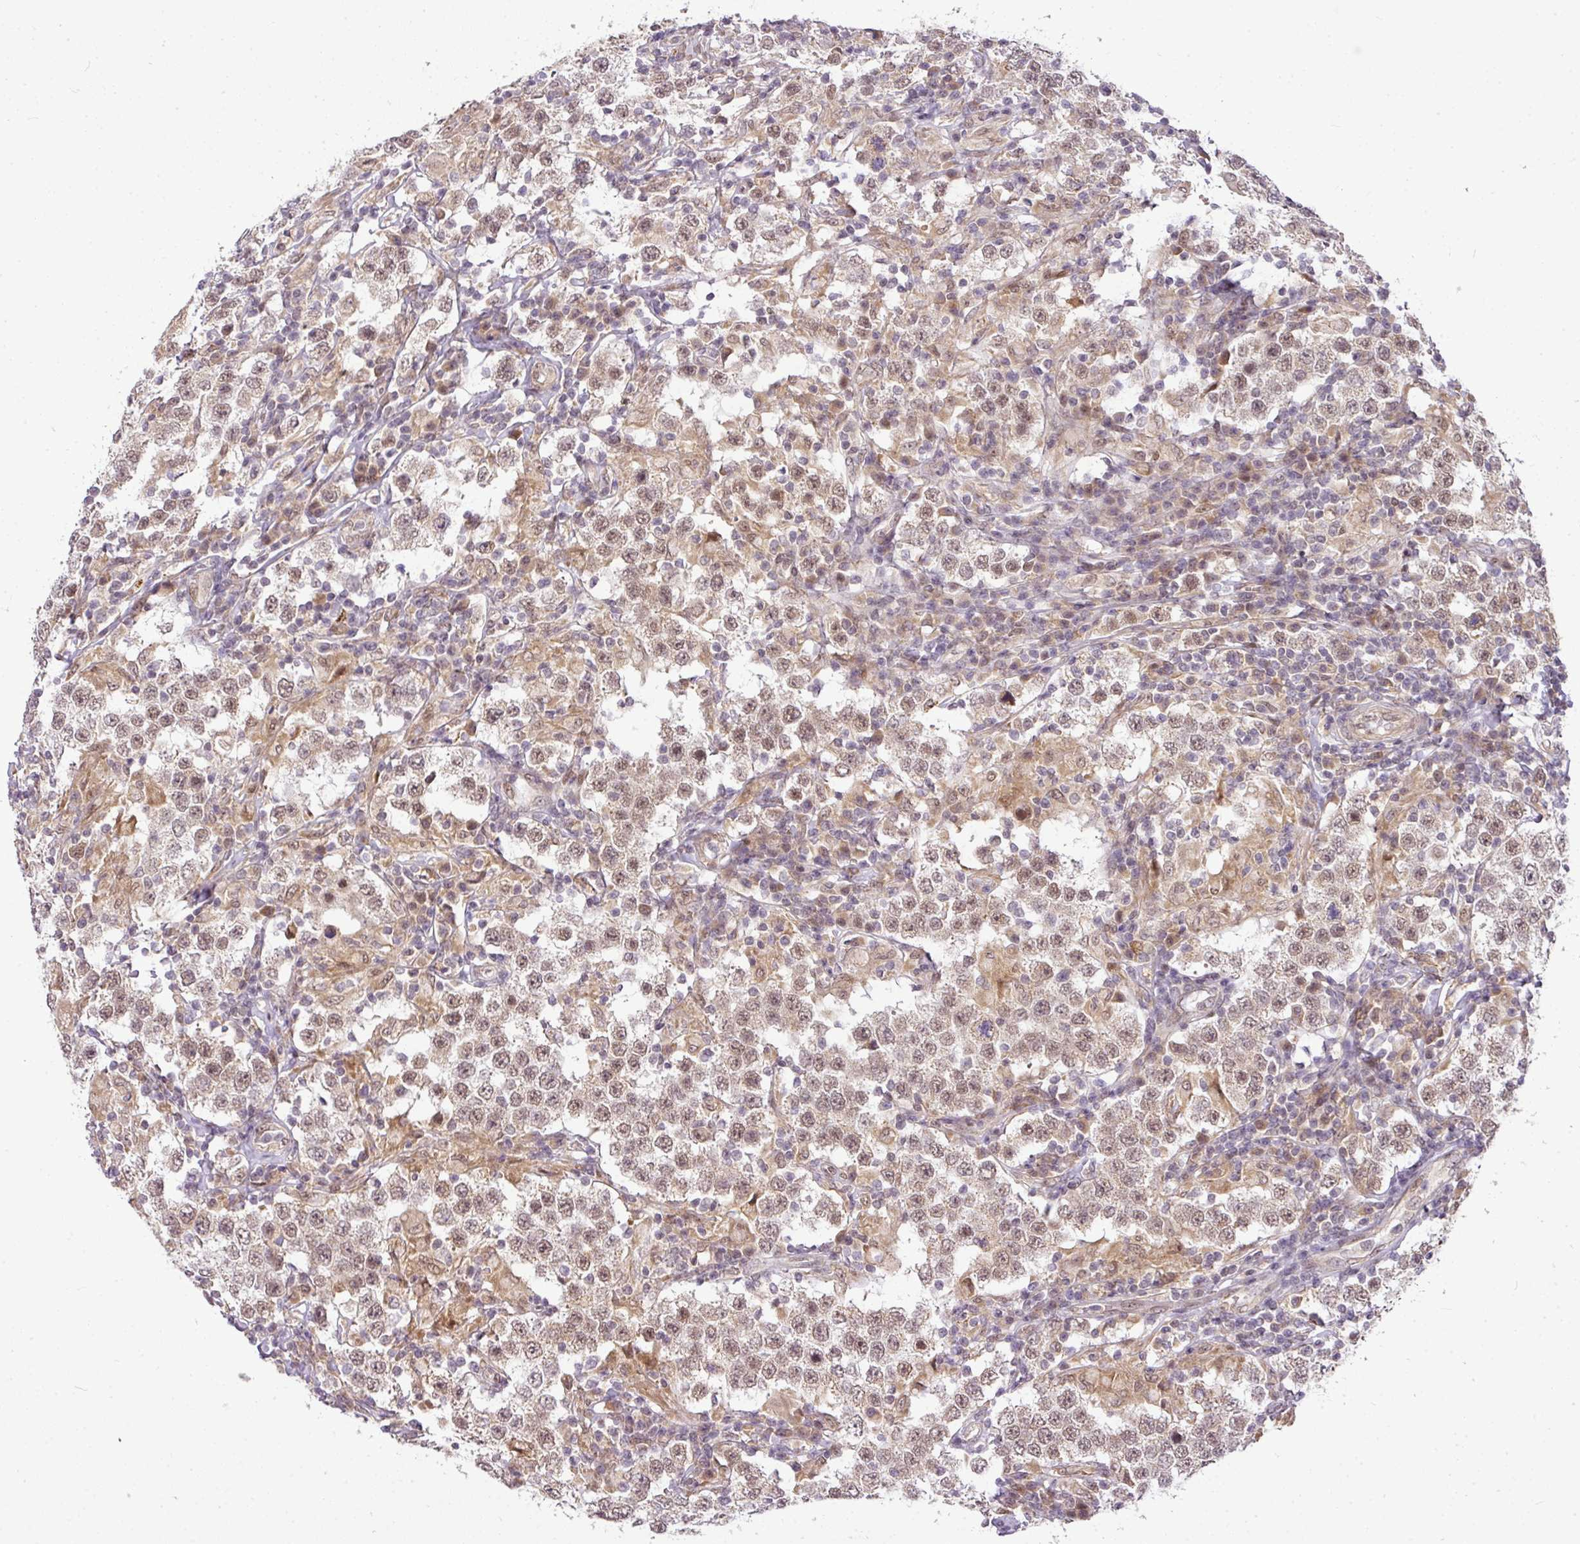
{"staining": {"intensity": "moderate", "quantity": ">75%", "location": "cytoplasmic/membranous,nuclear"}, "tissue": "testis cancer", "cell_type": "Tumor cells", "image_type": "cancer", "snomed": [{"axis": "morphology", "description": "Seminoma, NOS"}, {"axis": "morphology", "description": "Carcinoma, Embryonal, NOS"}, {"axis": "topography", "description": "Testis"}], "caption": "Moderate cytoplasmic/membranous and nuclear staining for a protein is seen in about >75% of tumor cells of embryonal carcinoma (testis) using immunohistochemistry.", "gene": "C1orf226", "patient": {"sex": "male", "age": 41}}